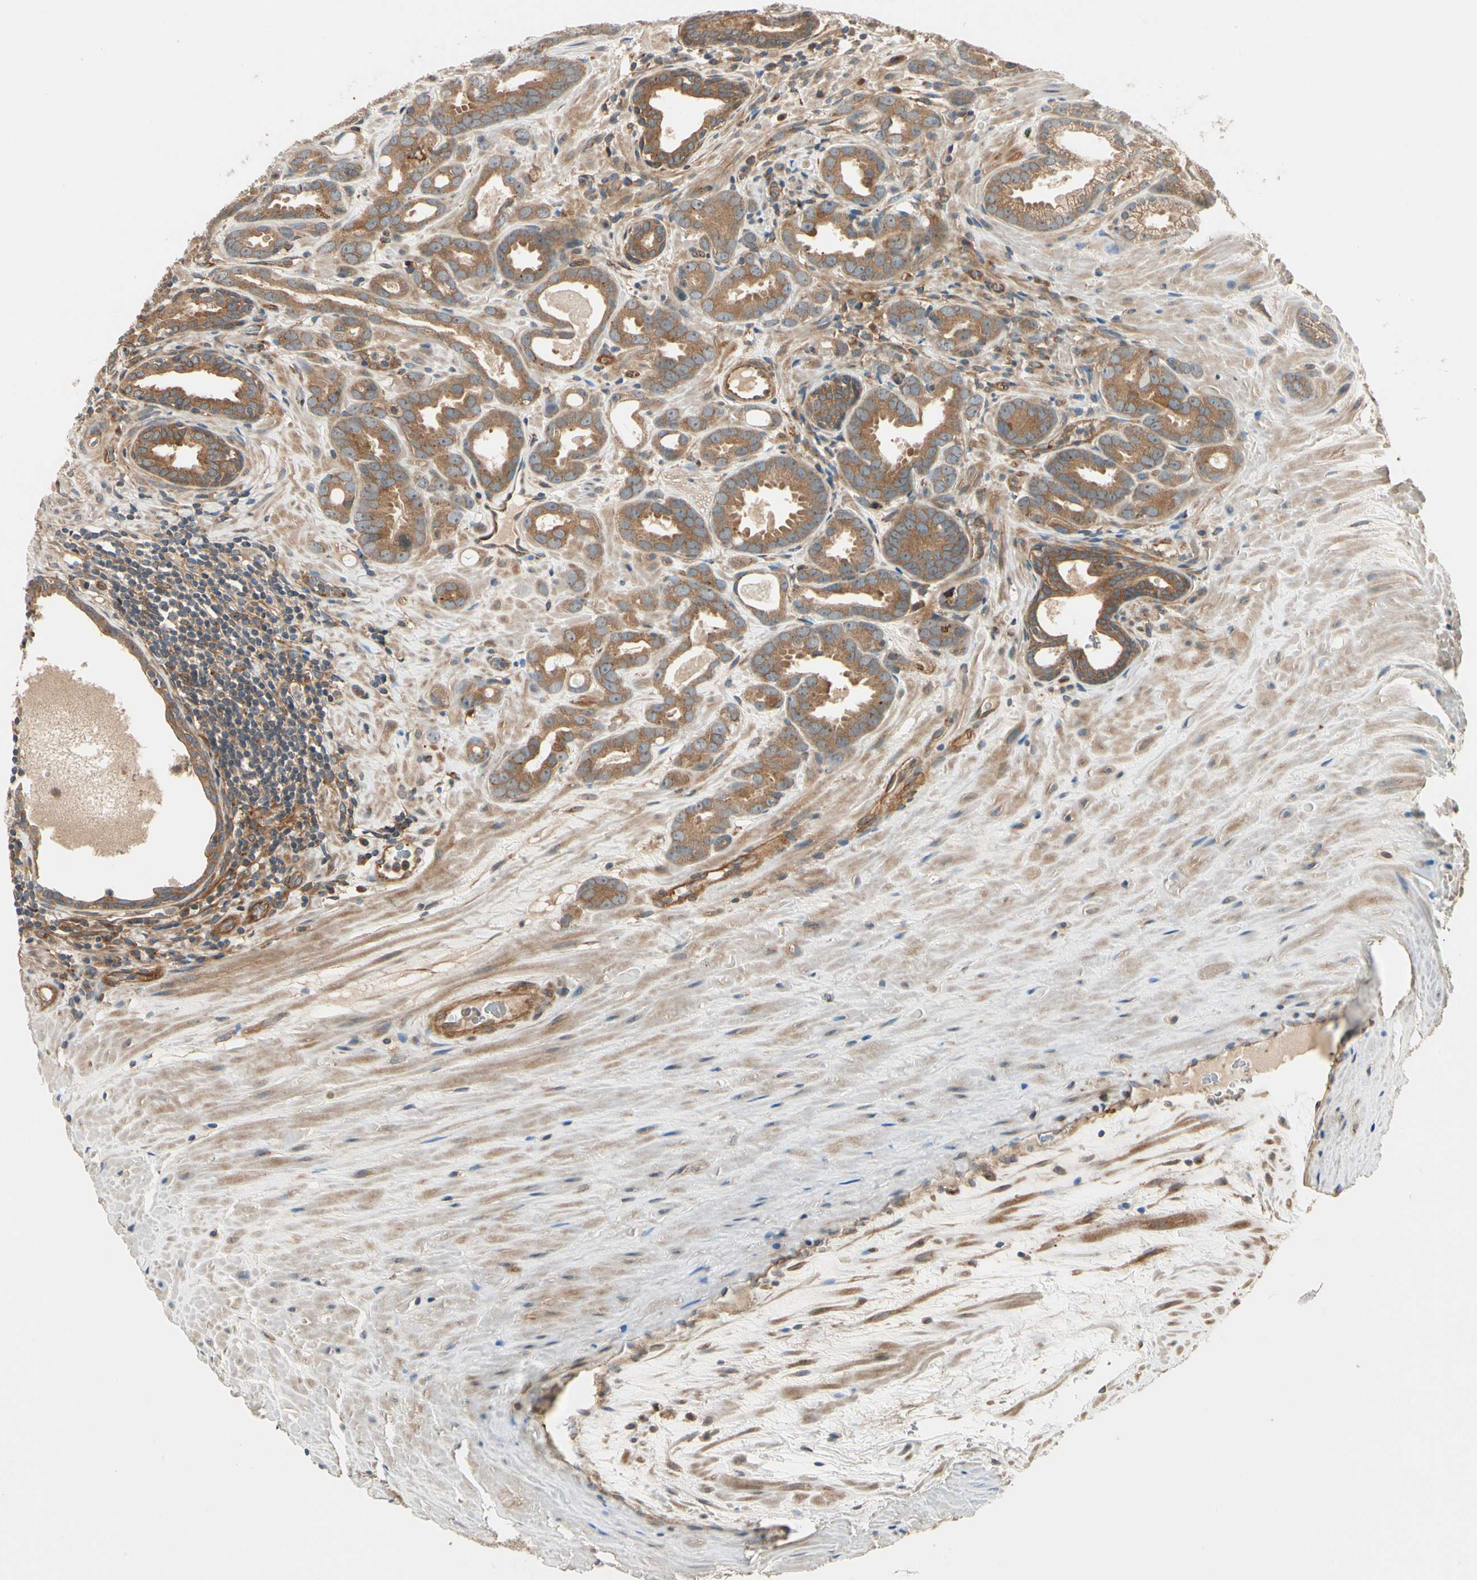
{"staining": {"intensity": "moderate", "quantity": ">75%", "location": "cytoplasmic/membranous"}, "tissue": "prostate cancer", "cell_type": "Tumor cells", "image_type": "cancer", "snomed": [{"axis": "morphology", "description": "Adenocarcinoma, Low grade"}, {"axis": "topography", "description": "Prostate"}], "caption": "The immunohistochemical stain shows moderate cytoplasmic/membranous expression in tumor cells of prostate cancer tissue.", "gene": "ROCK2", "patient": {"sex": "male", "age": 57}}